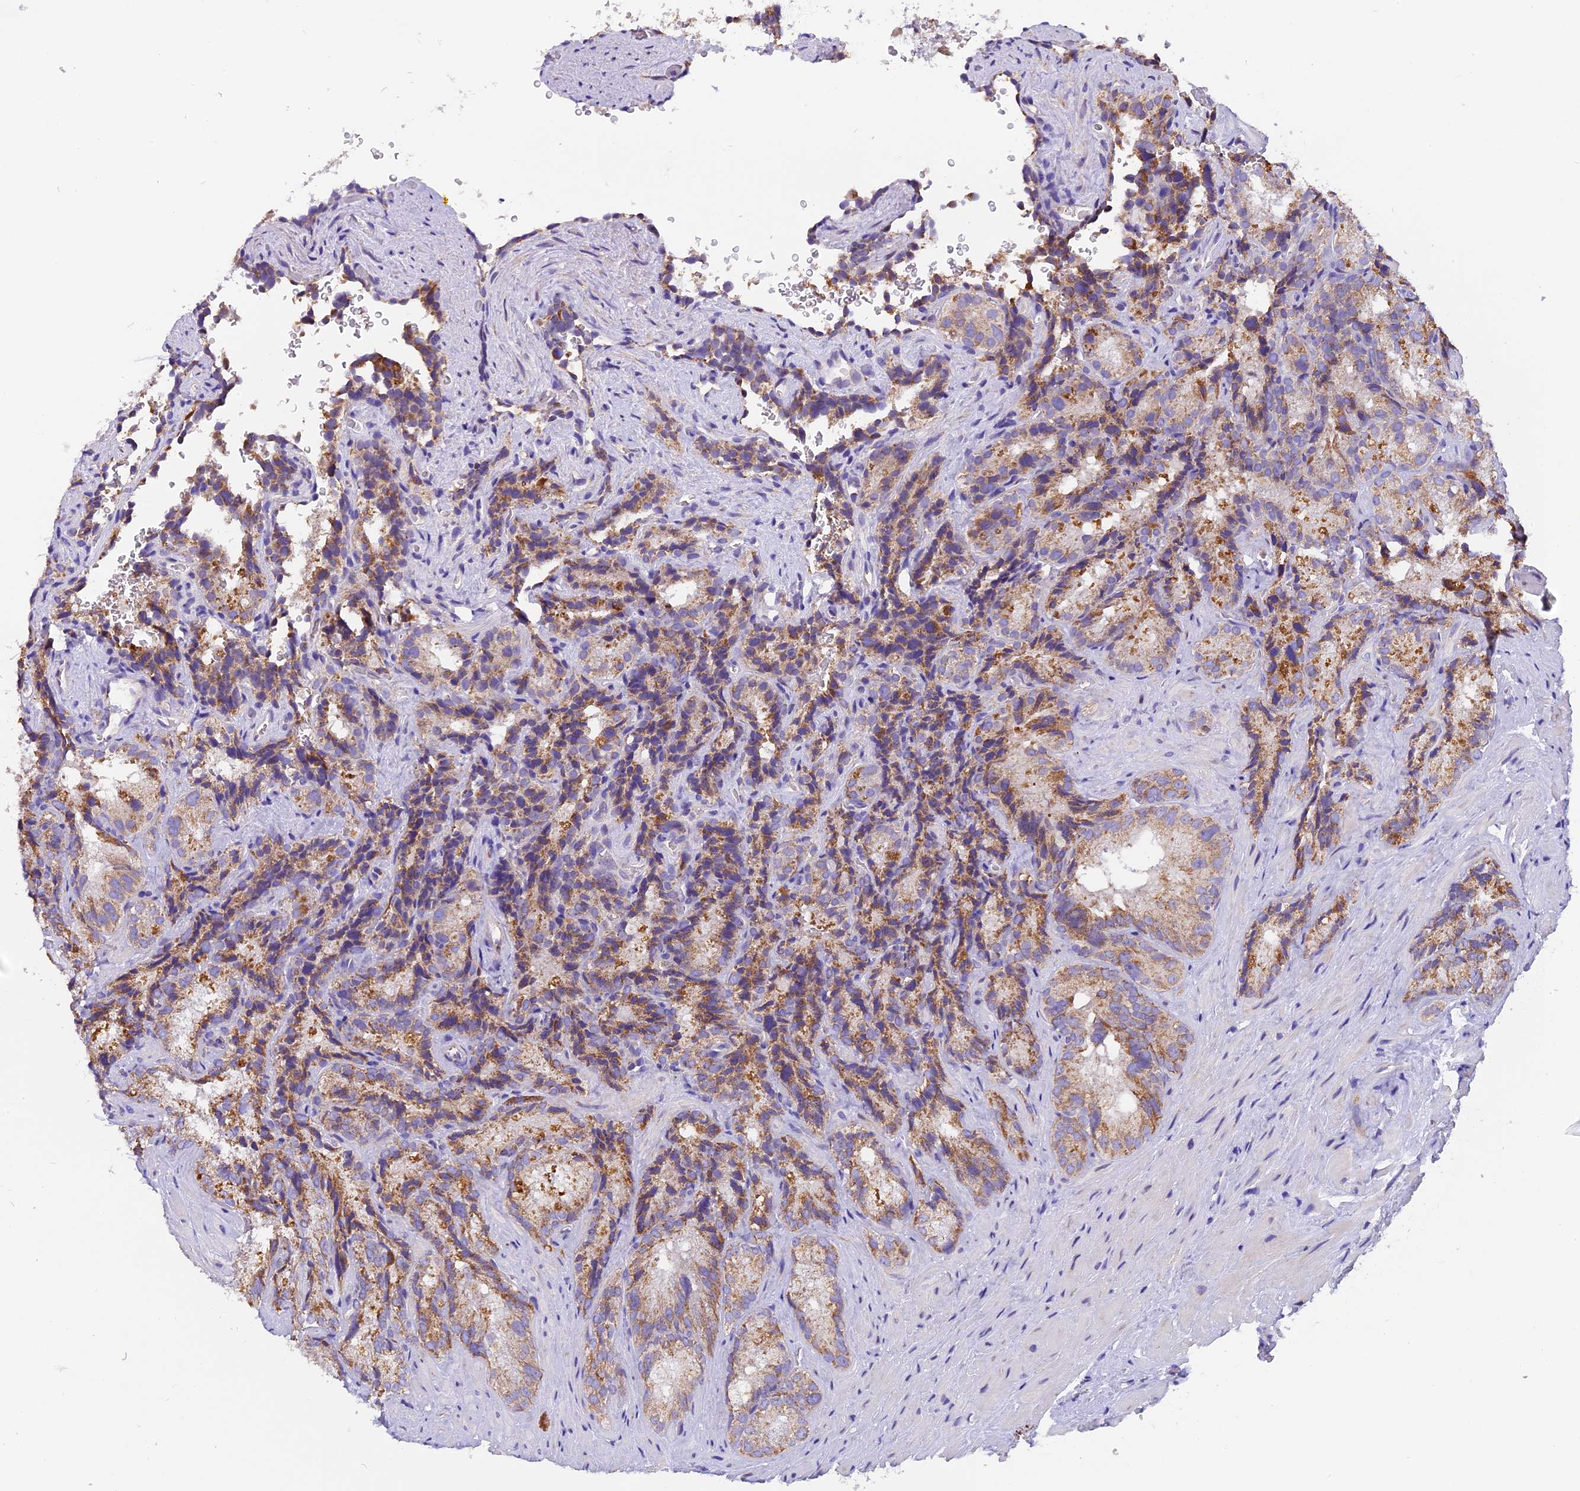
{"staining": {"intensity": "moderate", "quantity": "25%-75%", "location": "cytoplasmic/membranous"}, "tissue": "seminal vesicle", "cell_type": "Glandular cells", "image_type": "normal", "snomed": [{"axis": "morphology", "description": "Normal tissue, NOS"}, {"axis": "topography", "description": "Seminal veicle"}], "caption": "Brown immunohistochemical staining in normal seminal vesicle displays moderate cytoplasmic/membranous staining in approximately 25%-75% of glandular cells. The staining was performed using DAB (3,3'-diaminobenzidine), with brown indicating positive protein expression. Nuclei are stained blue with hematoxylin.", "gene": "MGME1", "patient": {"sex": "male", "age": 58}}